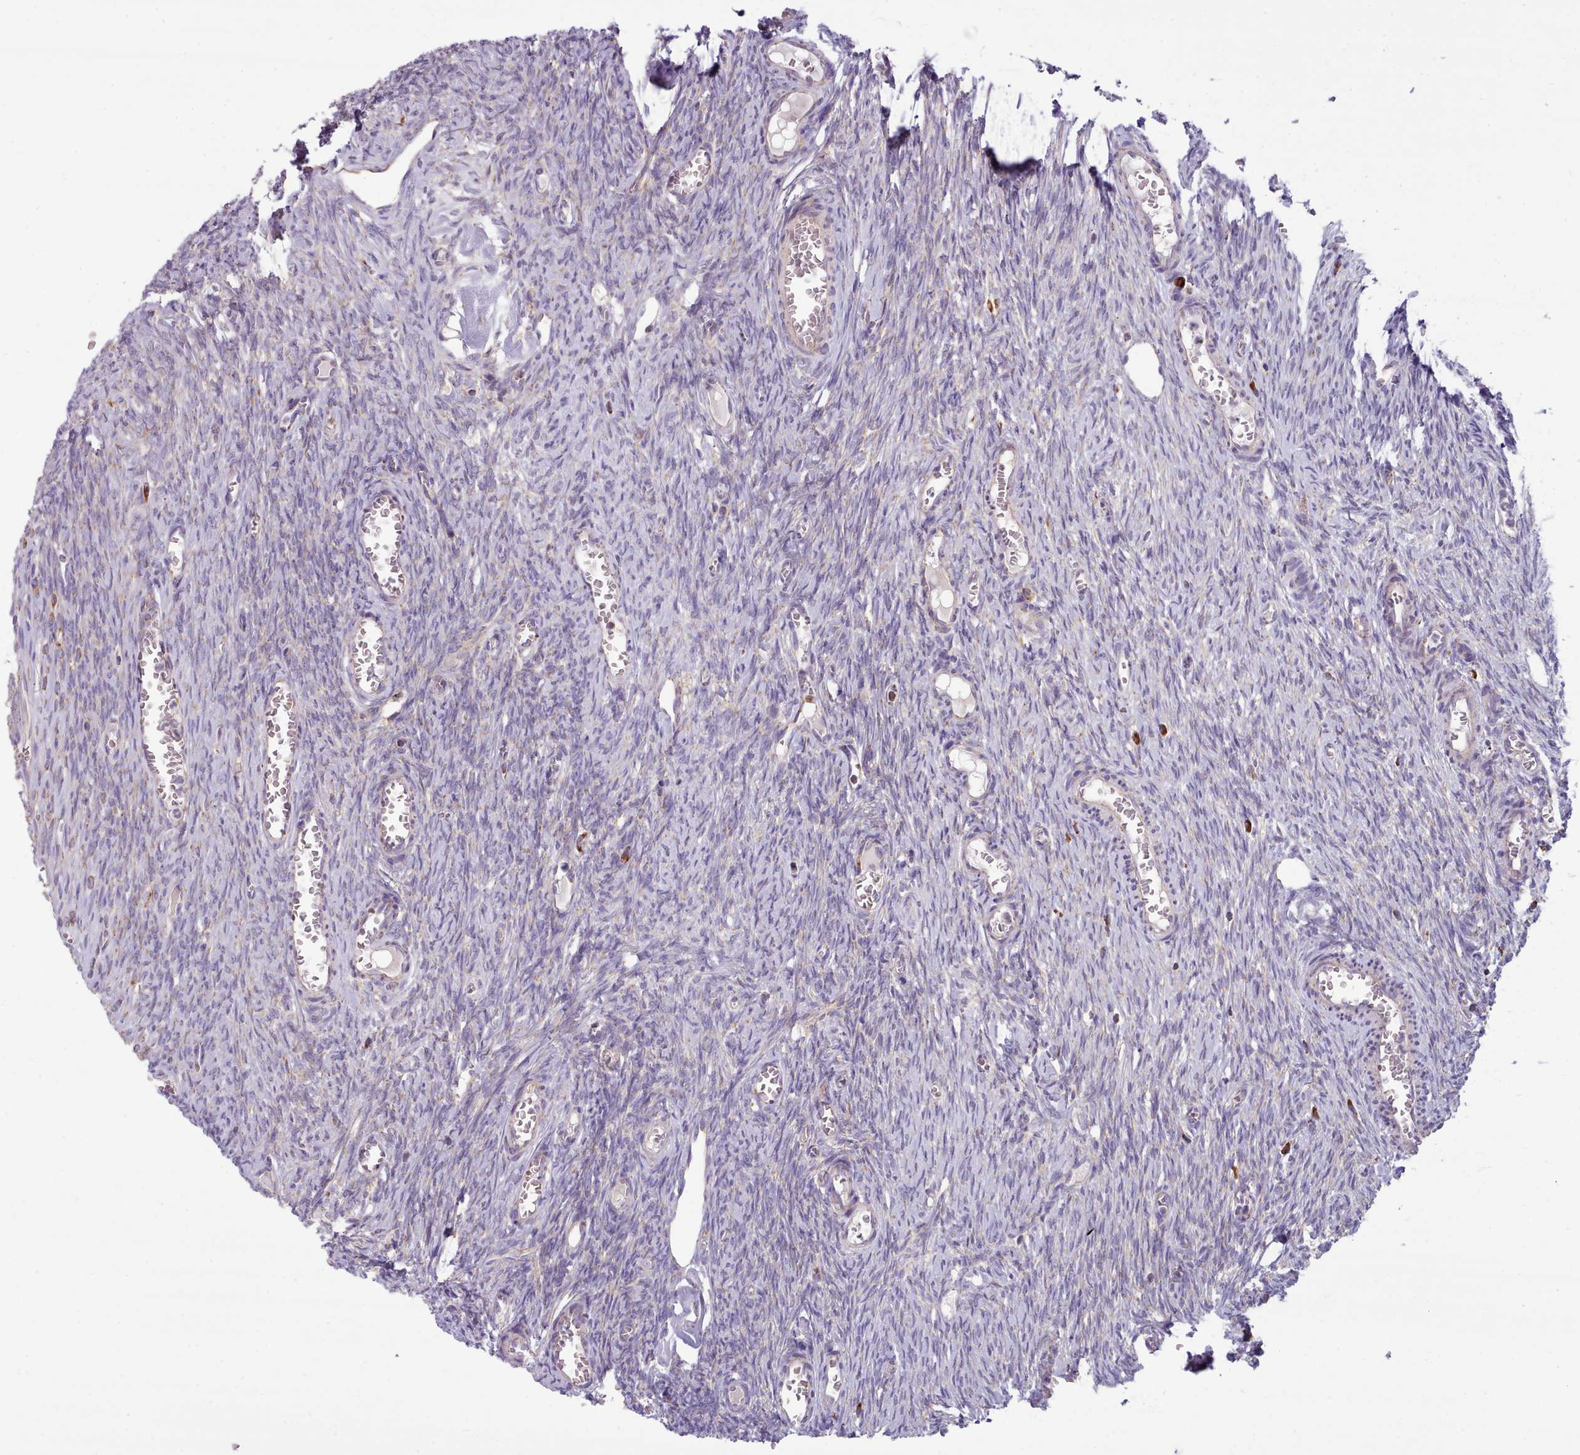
{"staining": {"intensity": "moderate", "quantity": "<25%", "location": "cytoplasmic/membranous"}, "tissue": "ovary", "cell_type": "Ovarian stroma cells", "image_type": "normal", "snomed": [{"axis": "morphology", "description": "Normal tissue, NOS"}, {"axis": "topography", "description": "Ovary"}], "caption": "About <25% of ovarian stroma cells in benign human ovary demonstrate moderate cytoplasmic/membranous protein staining as visualized by brown immunohistochemical staining.", "gene": "SRP54", "patient": {"sex": "female", "age": 44}}